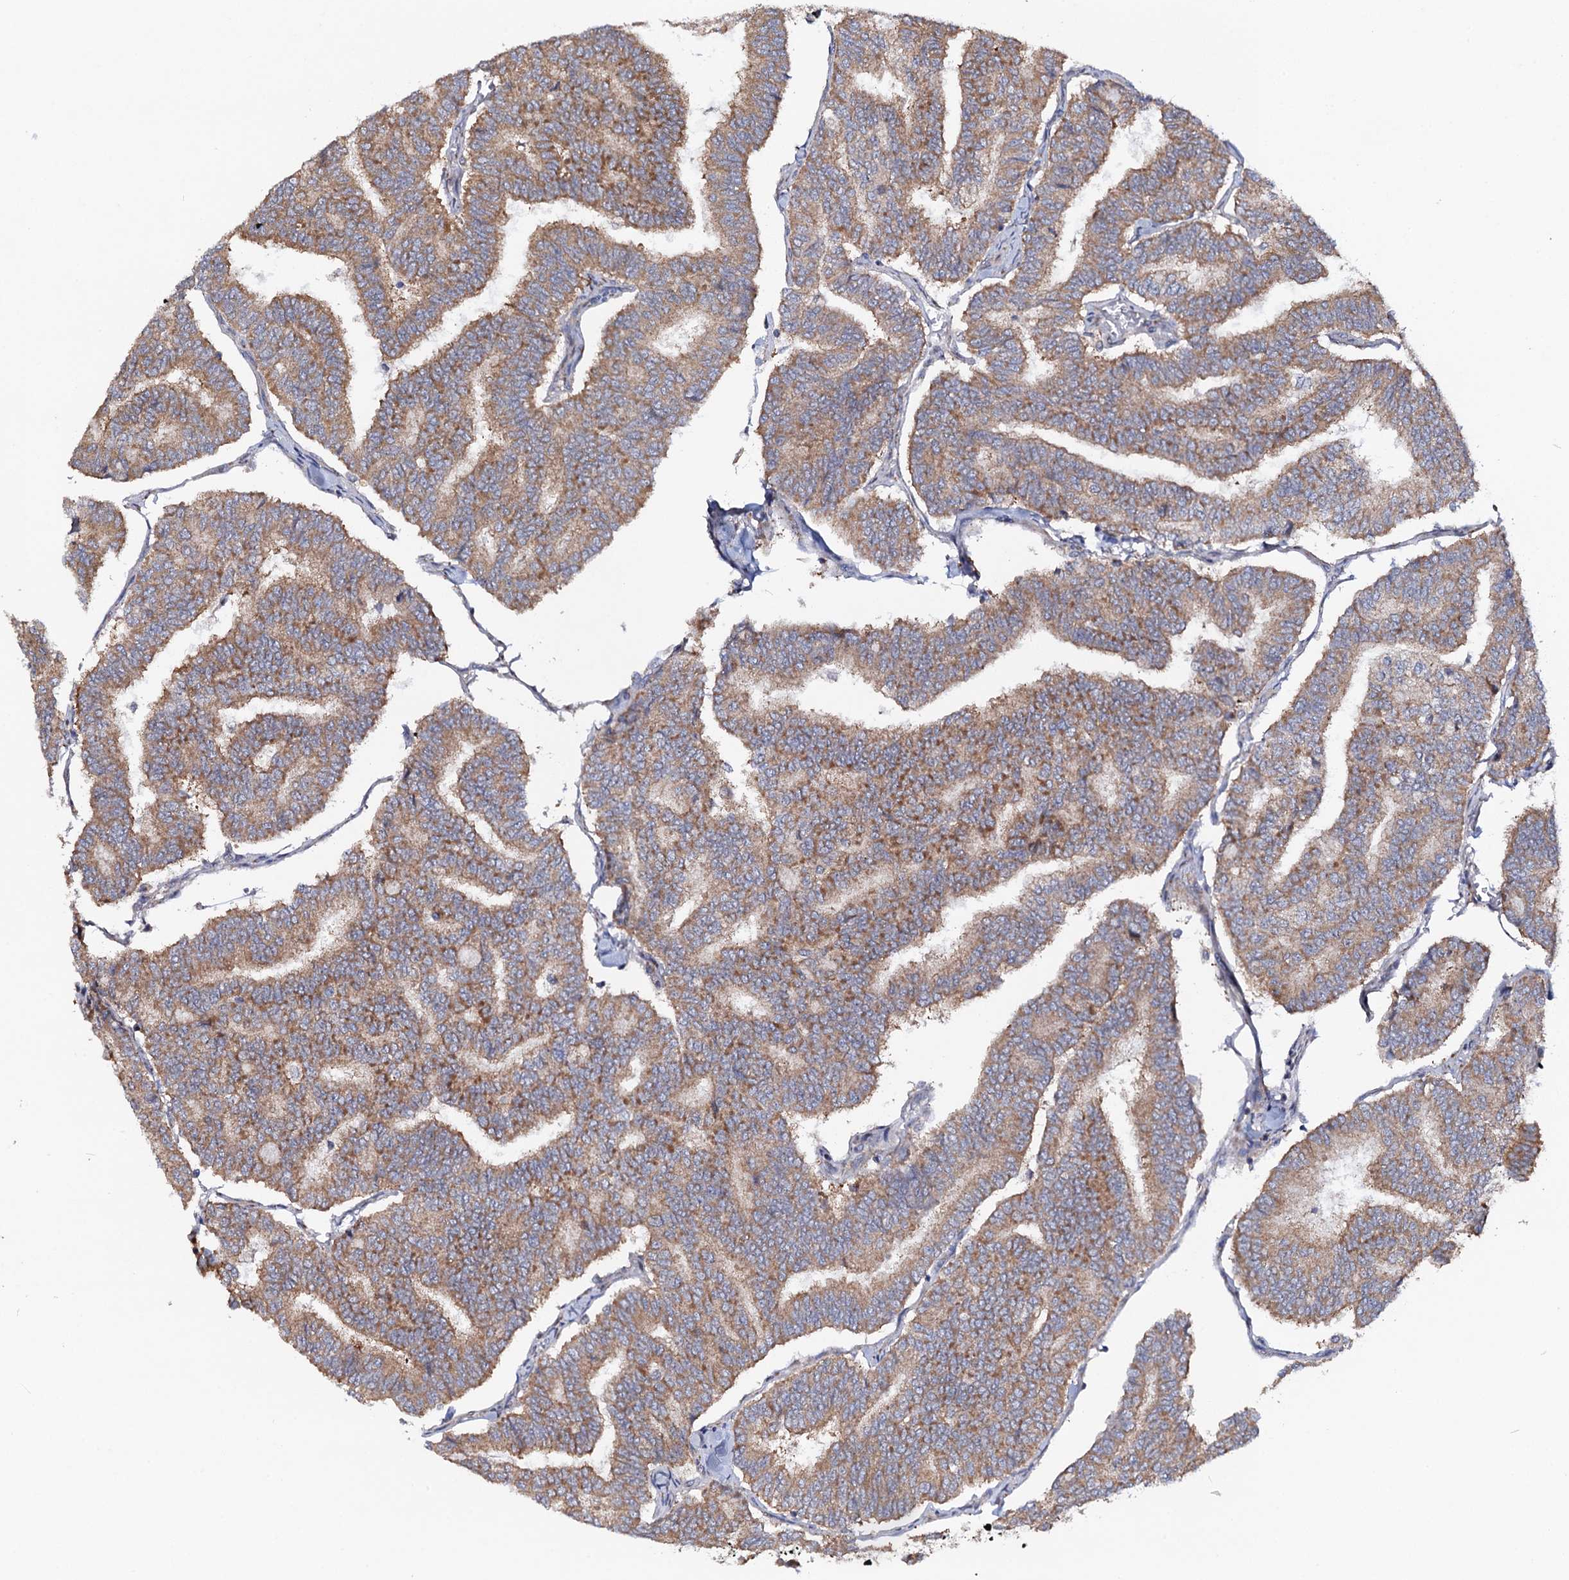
{"staining": {"intensity": "moderate", "quantity": ">75%", "location": "cytoplasmic/membranous"}, "tissue": "thyroid cancer", "cell_type": "Tumor cells", "image_type": "cancer", "snomed": [{"axis": "morphology", "description": "Papillary adenocarcinoma, NOS"}, {"axis": "topography", "description": "Thyroid gland"}], "caption": "Immunohistochemistry photomicrograph of neoplastic tissue: human thyroid cancer (papillary adenocarcinoma) stained using immunohistochemistry shows medium levels of moderate protein expression localized specifically in the cytoplasmic/membranous of tumor cells, appearing as a cytoplasmic/membranous brown color.", "gene": "DYDC1", "patient": {"sex": "female", "age": 35}}